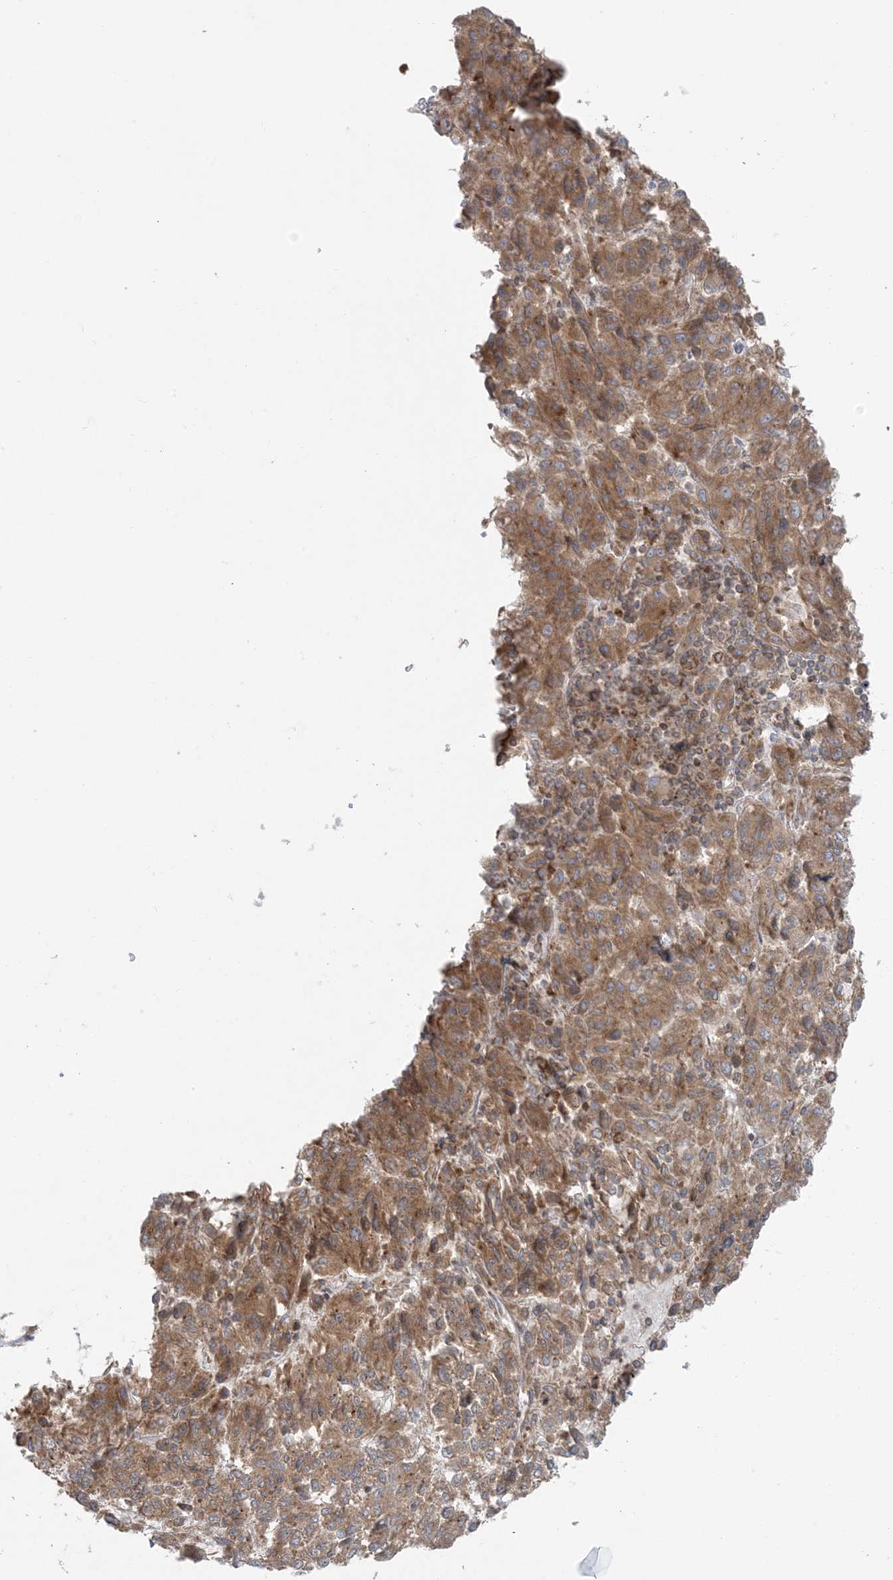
{"staining": {"intensity": "moderate", "quantity": ">75%", "location": "cytoplasmic/membranous"}, "tissue": "melanoma", "cell_type": "Tumor cells", "image_type": "cancer", "snomed": [{"axis": "morphology", "description": "Malignant melanoma, Metastatic site"}, {"axis": "topography", "description": "Lung"}], "caption": "Brown immunohistochemical staining in human malignant melanoma (metastatic site) displays moderate cytoplasmic/membranous expression in about >75% of tumor cells.", "gene": "UBXN4", "patient": {"sex": "male", "age": 64}}